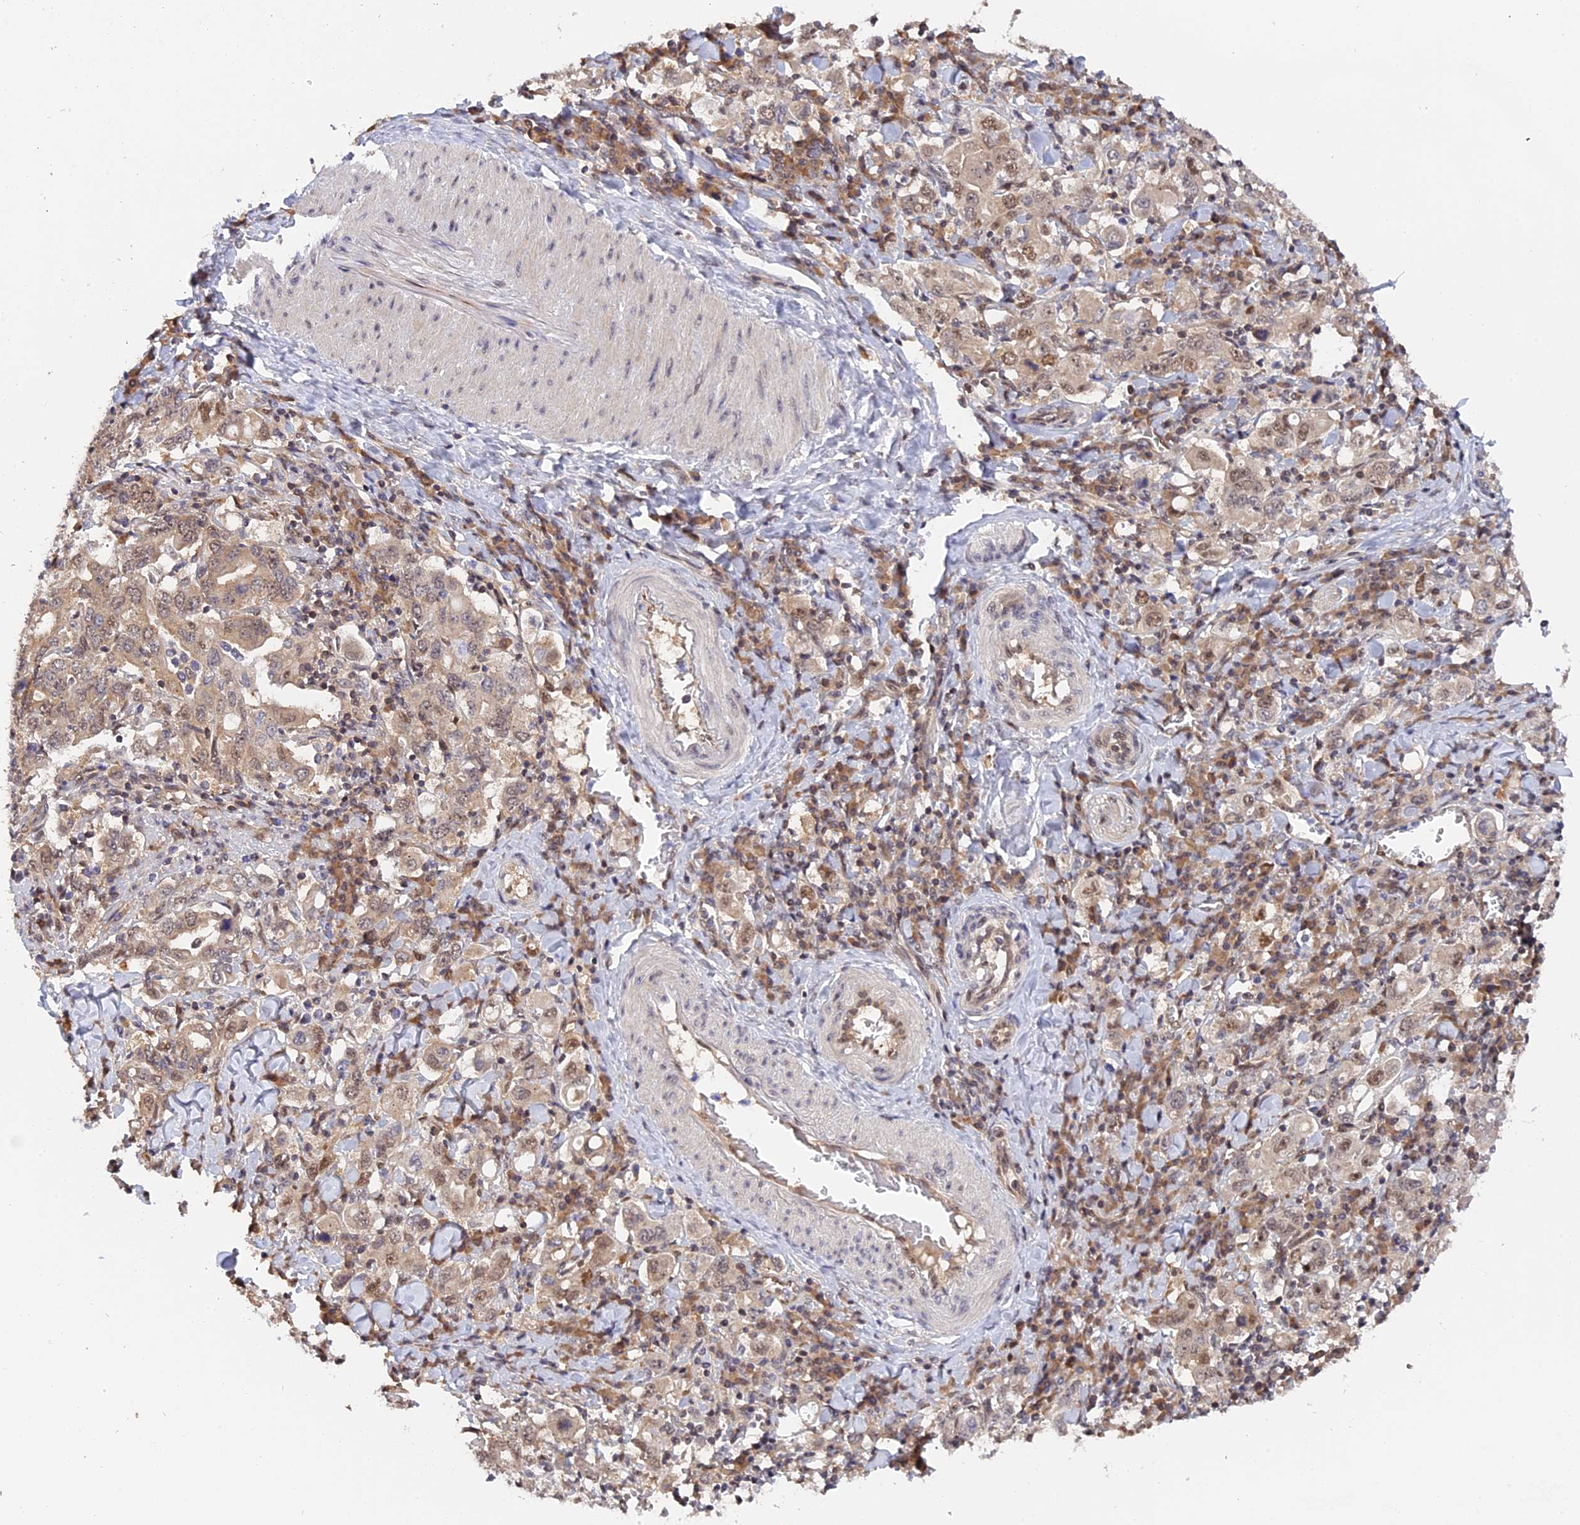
{"staining": {"intensity": "moderate", "quantity": "25%-75%", "location": "nuclear"}, "tissue": "stomach cancer", "cell_type": "Tumor cells", "image_type": "cancer", "snomed": [{"axis": "morphology", "description": "Adenocarcinoma, NOS"}, {"axis": "topography", "description": "Stomach, upper"}], "caption": "This is a histology image of immunohistochemistry (IHC) staining of stomach cancer (adenocarcinoma), which shows moderate staining in the nuclear of tumor cells.", "gene": "ZNF428", "patient": {"sex": "male", "age": 62}}